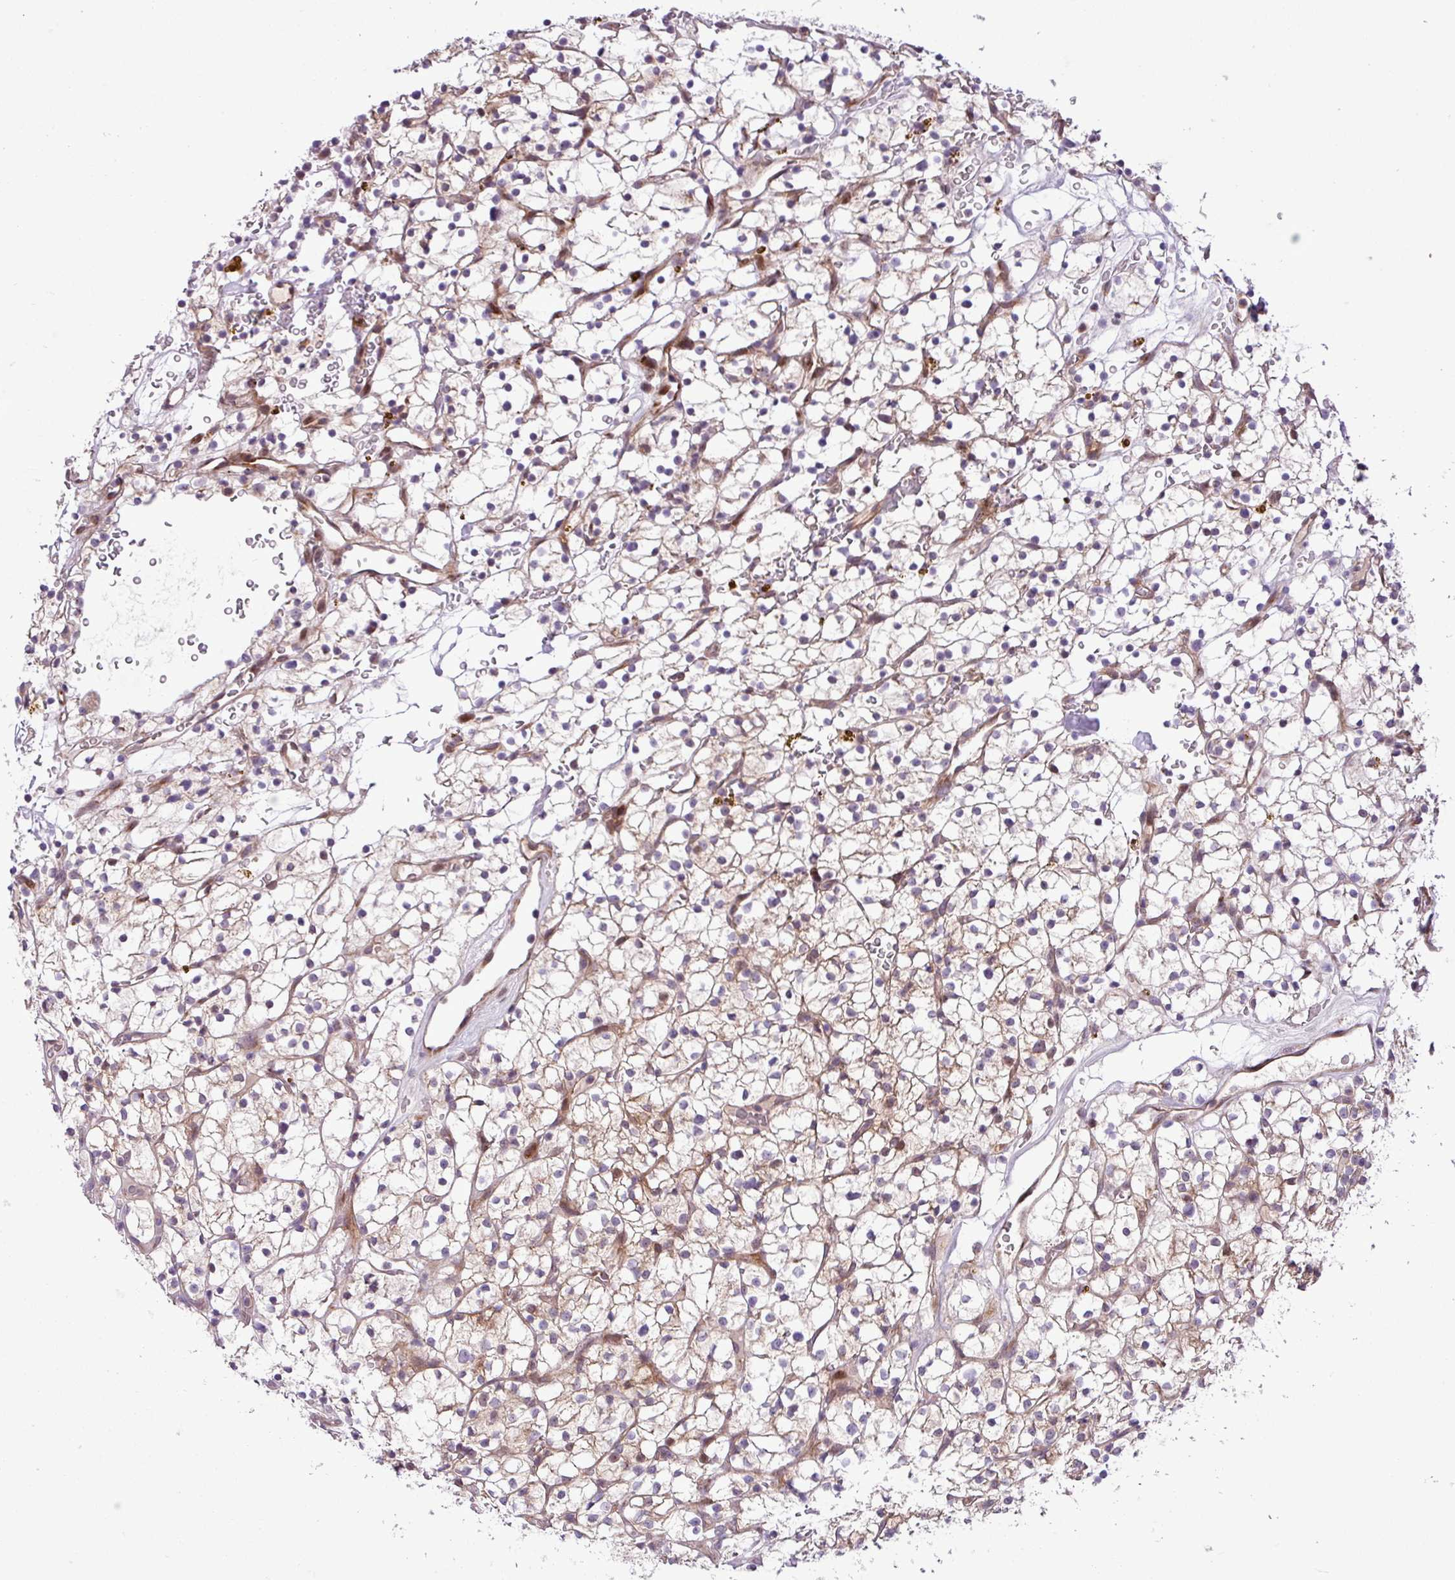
{"staining": {"intensity": "moderate", "quantity": "25%-75%", "location": "cytoplasmic/membranous"}, "tissue": "renal cancer", "cell_type": "Tumor cells", "image_type": "cancer", "snomed": [{"axis": "morphology", "description": "Adenocarcinoma, NOS"}, {"axis": "topography", "description": "Kidney"}], "caption": "High-magnification brightfield microscopy of renal adenocarcinoma stained with DAB (3,3'-diaminobenzidine) (brown) and counterstained with hematoxylin (blue). tumor cells exhibit moderate cytoplasmic/membranous positivity is seen in approximately25%-75% of cells.", "gene": "B3GNT9", "patient": {"sex": "female", "age": 64}}